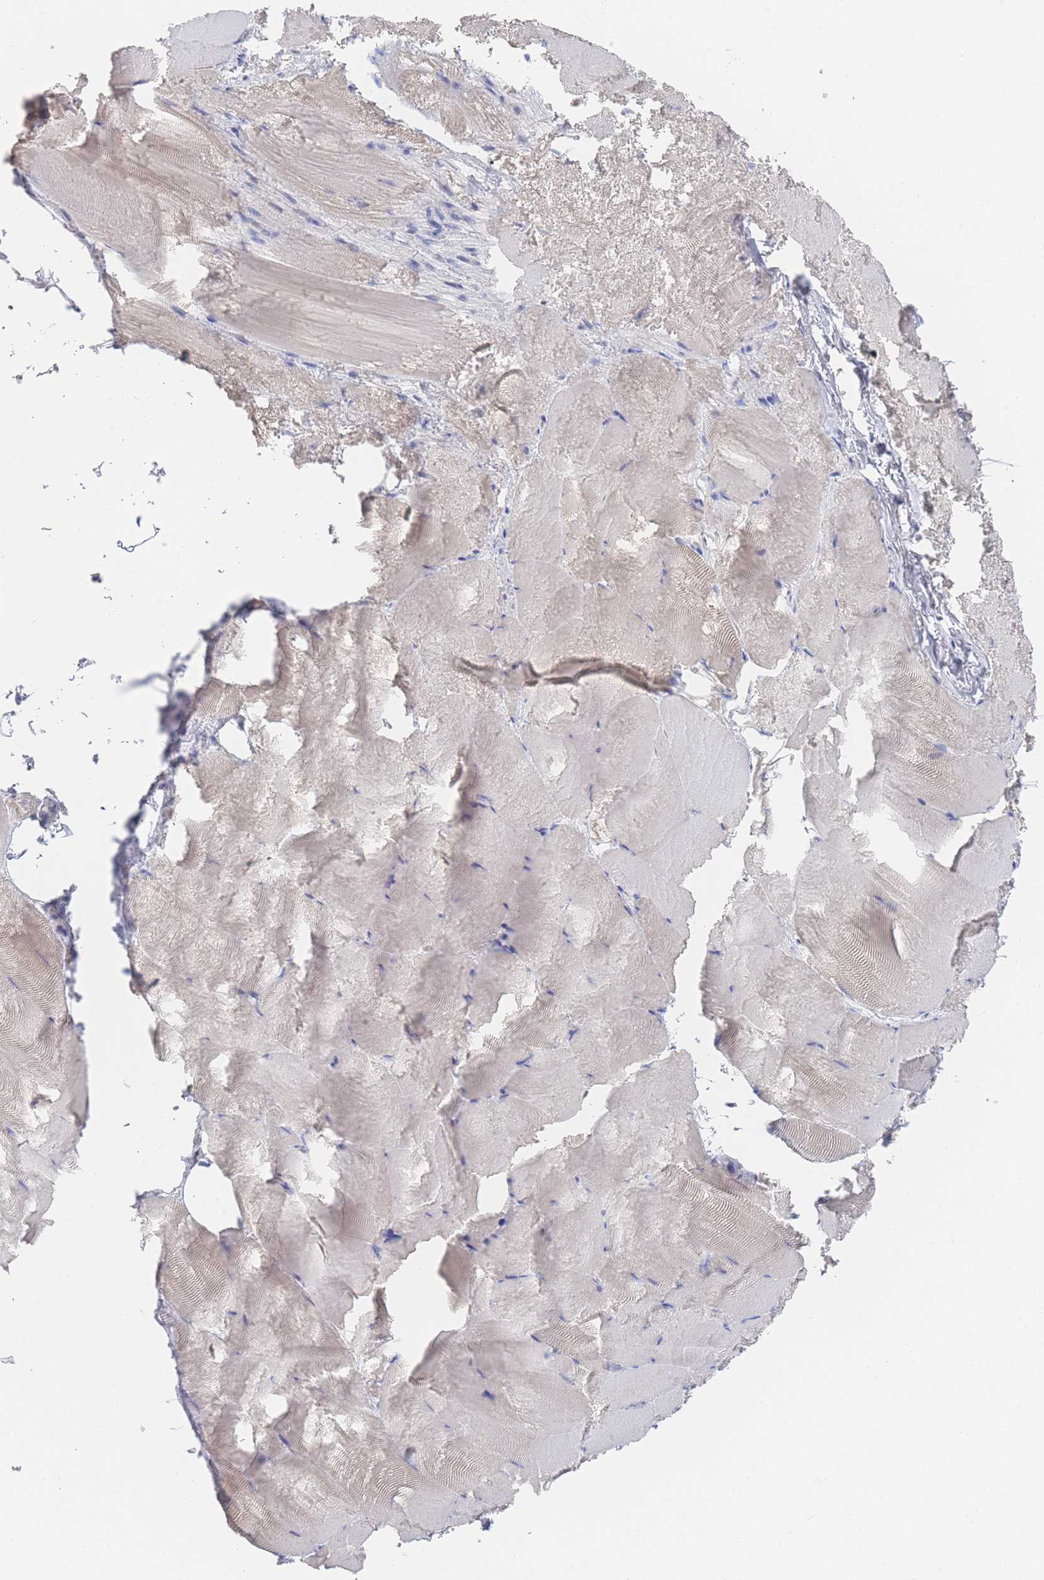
{"staining": {"intensity": "weak", "quantity": "<25%", "location": "cytoplasmic/membranous"}, "tissue": "skeletal muscle", "cell_type": "Myocytes", "image_type": "normal", "snomed": [{"axis": "morphology", "description": "Normal tissue, NOS"}, {"axis": "topography", "description": "Skeletal muscle"}], "caption": "This is a micrograph of immunohistochemistry staining of normal skeletal muscle, which shows no expression in myocytes.", "gene": "ZNF142", "patient": {"sex": "female", "age": 64}}